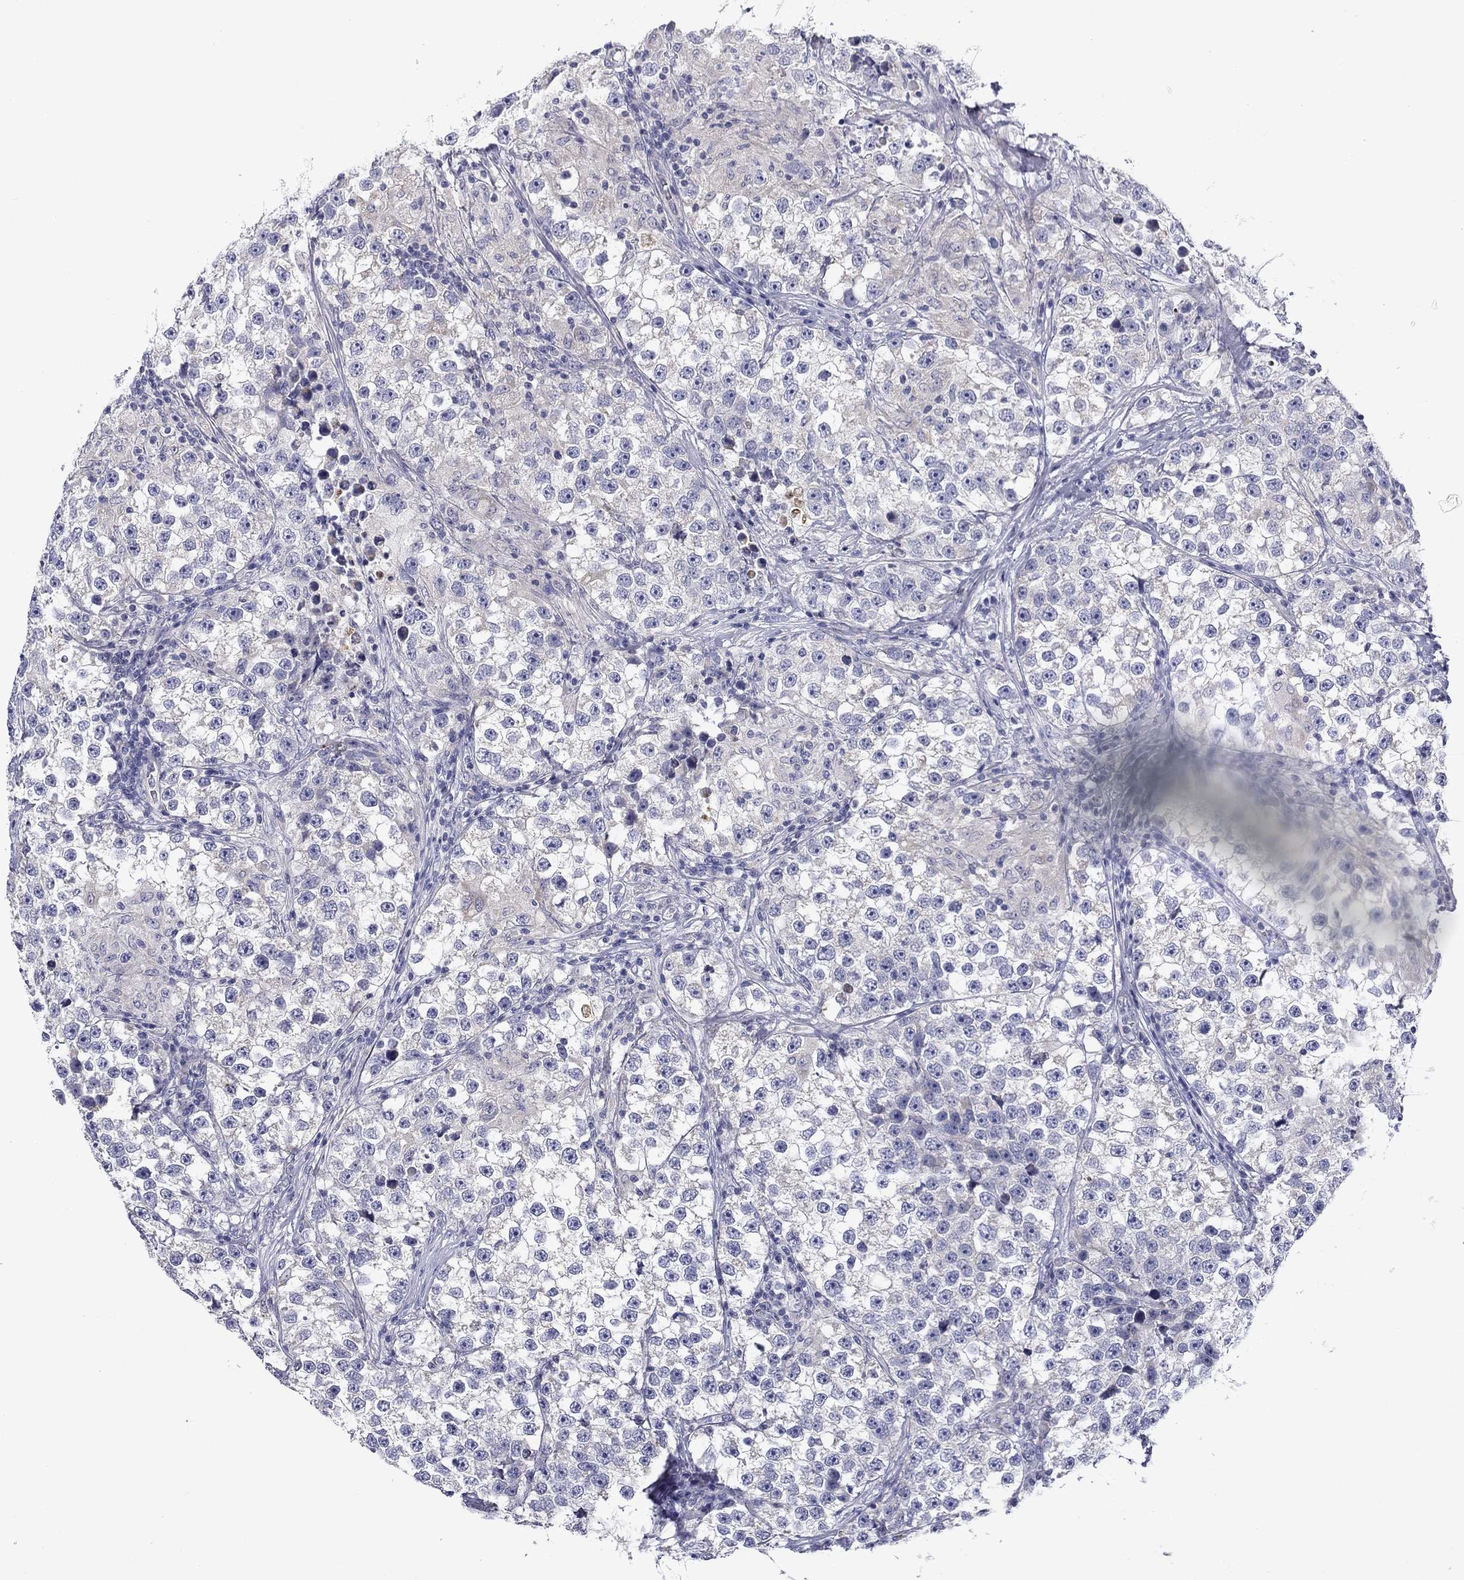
{"staining": {"intensity": "negative", "quantity": "none", "location": "none"}, "tissue": "testis cancer", "cell_type": "Tumor cells", "image_type": "cancer", "snomed": [{"axis": "morphology", "description": "Seminoma, NOS"}, {"axis": "topography", "description": "Testis"}], "caption": "DAB immunohistochemical staining of testis cancer exhibits no significant positivity in tumor cells.", "gene": "SPATA7", "patient": {"sex": "male", "age": 46}}